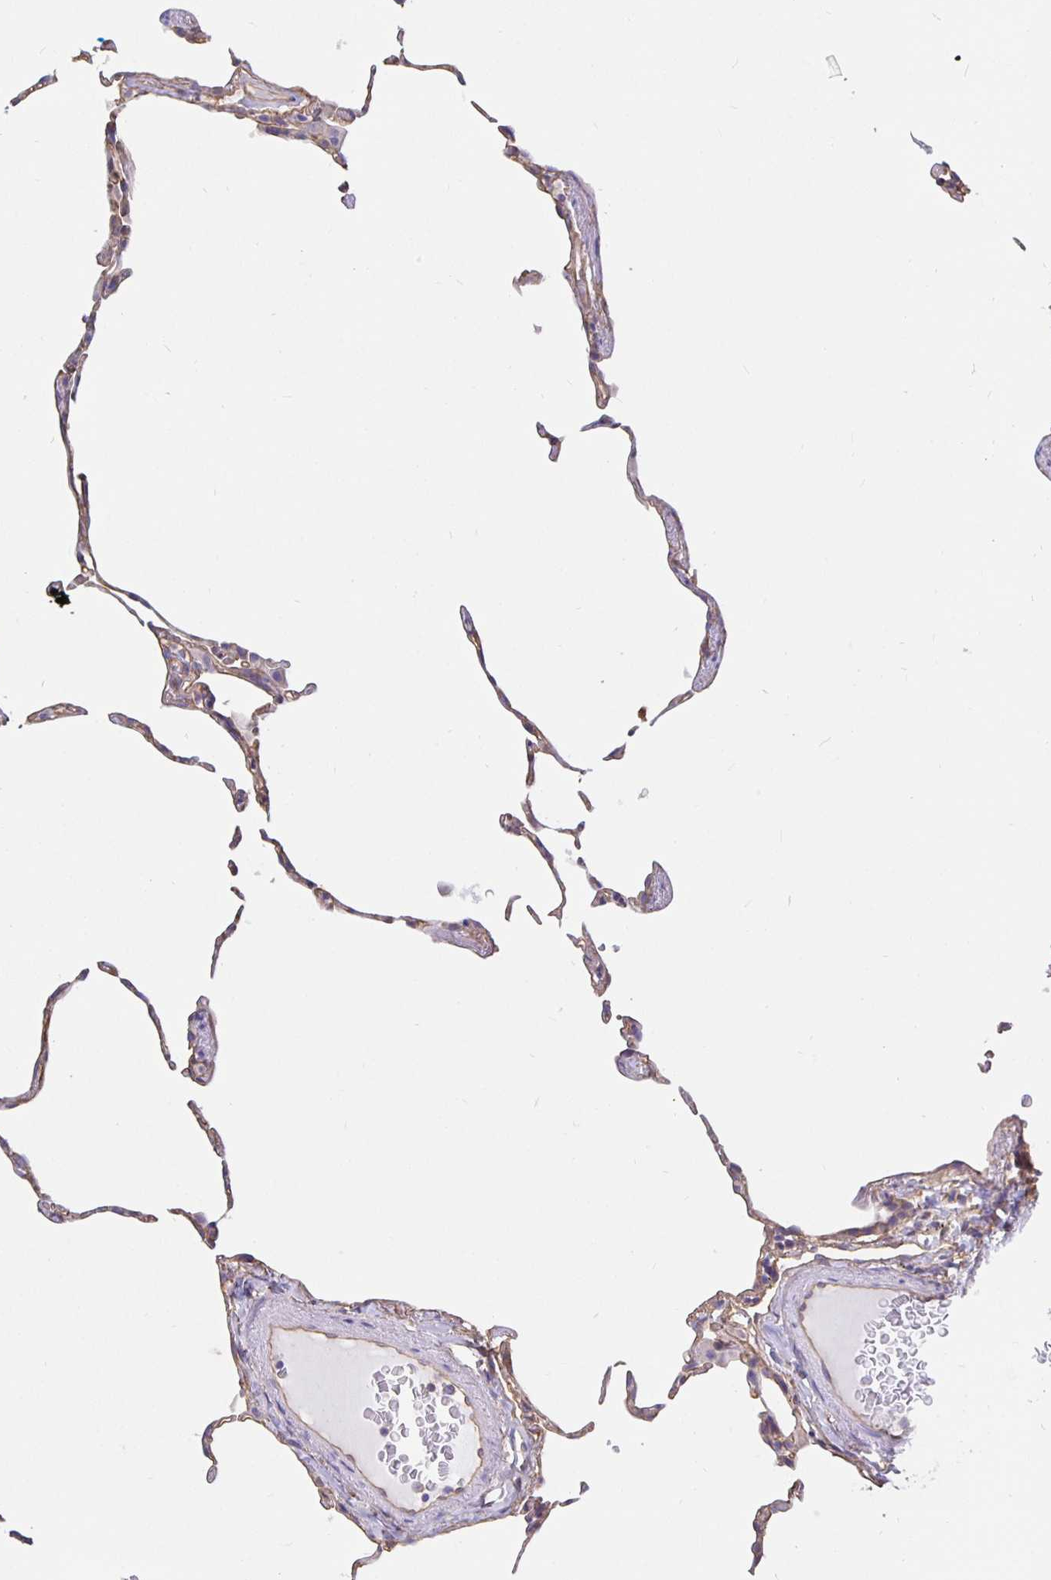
{"staining": {"intensity": "weak", "quantity": "25%-75%", "location": "cytoplasmic/membranous"}, "tissue": "lung", "cell_type": "Alveolar cells", "image_type": "normal", "snomed": [{"axis": "morphology", "description": "Normal tissue, NOS"}, {"axis": "topography", "description": "Lung"}], "caption": "Immunohistochemistry staining of benign lung, which exhibits low levels of weak cytoplasmic/membranous positivity in about 25%-75% of alveolar cells indicating weak cytoplasmic/membranous protein positivity. The staining was performed using DAB (brown) for protein detection and nuclei were counterstained in hematoxylin (blue).", "gene": "ARHGEF39", "patient": {"sex": "female", "age": 57}}